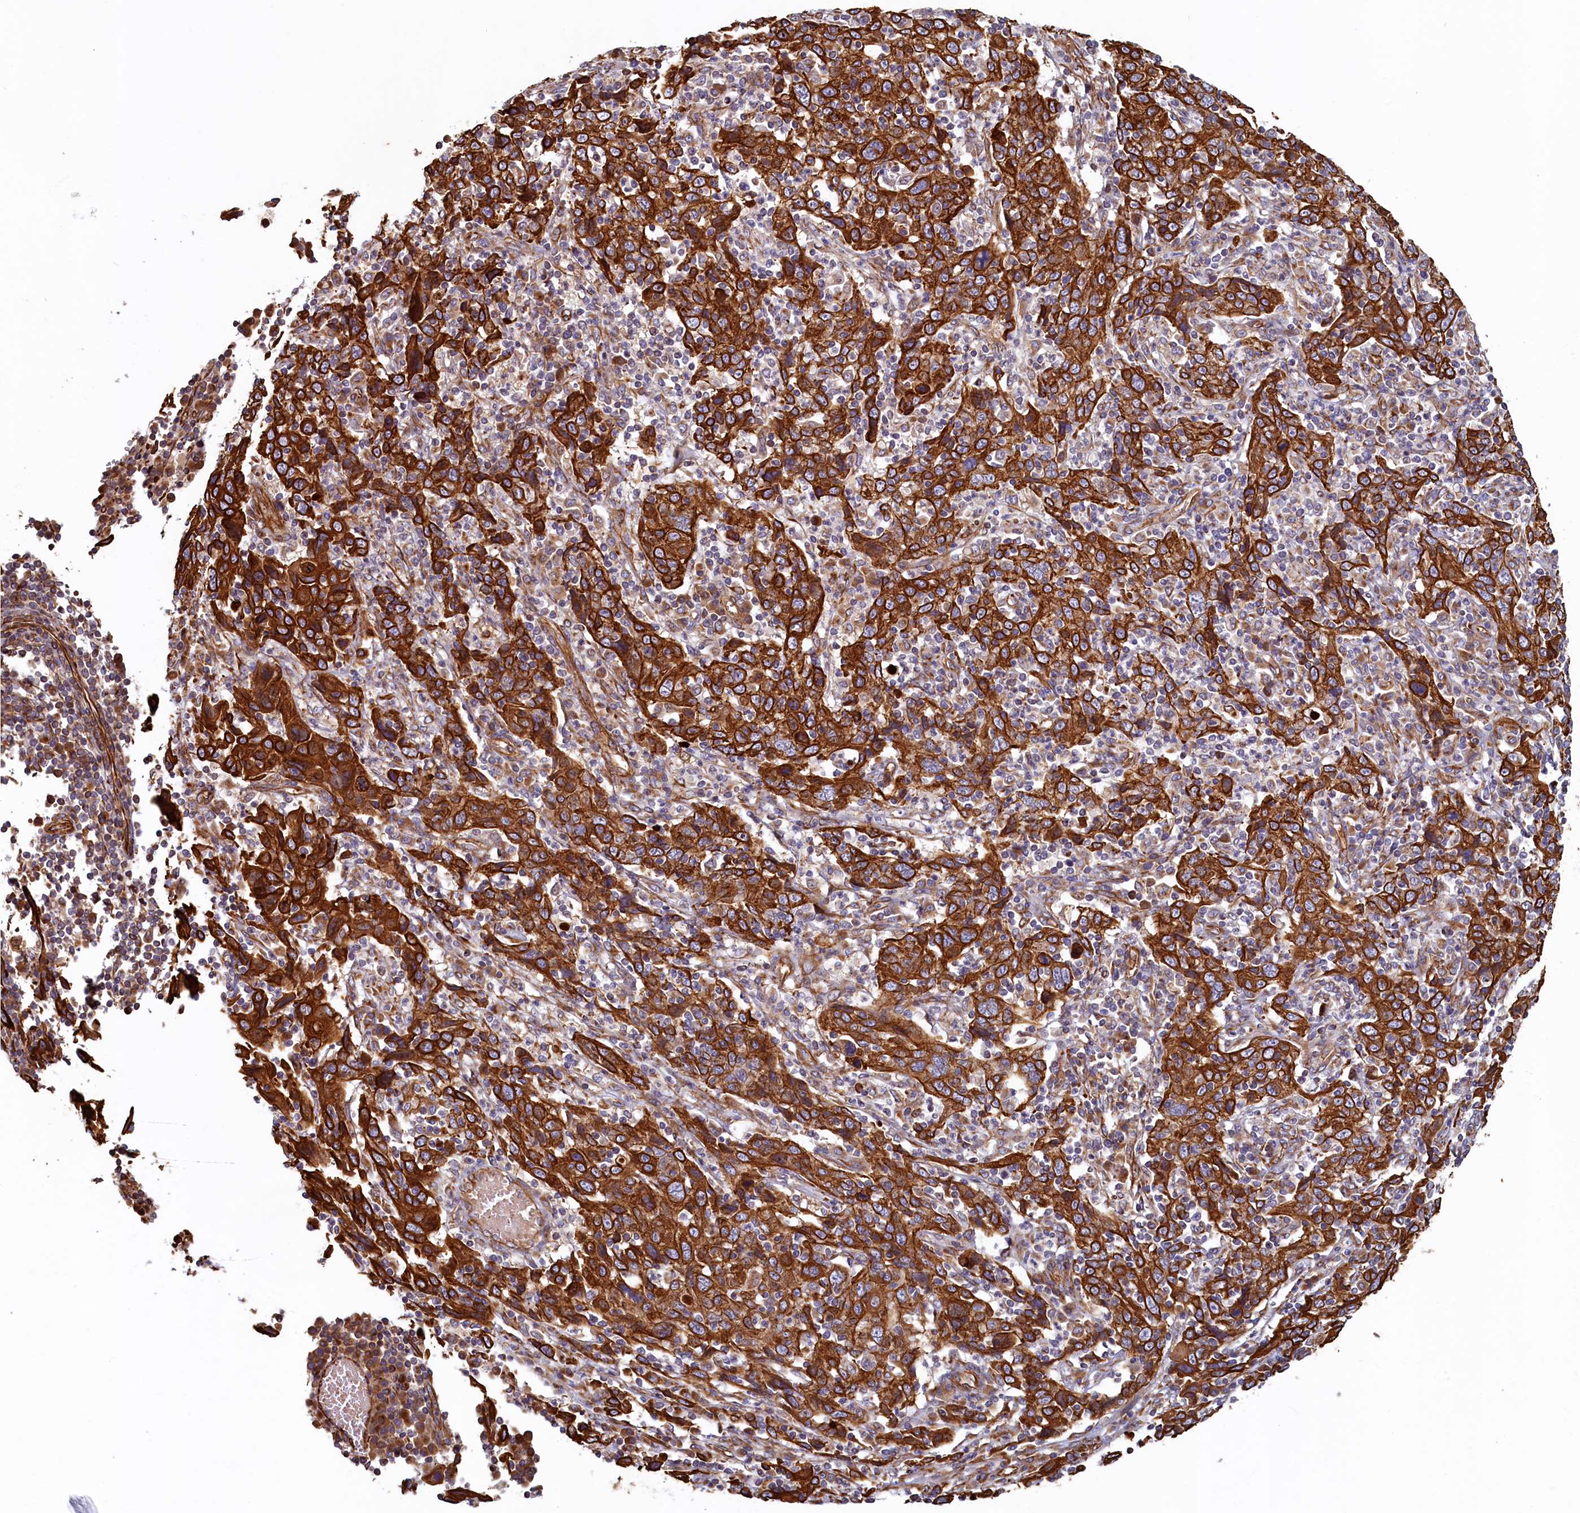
{"staining": {"intensity": "strong", "quantity": ">75%", "location": "cytoplasmic/membranous"}, "tissue": "cervical cancer", "cell_type": "Tumor cells", "image_type": "cancer", "snomed": [{"axis": "morphology", "description": "Squamous cell carcinoma, NOS"}, {"axis": "topography", "description": "Cervix"}], "caption": "Protein analysis of squamous cell carcinoma (cervical) tissue exhibits strong cytoplasmic/membranous staining in approximately >75% of tumor cells. (IHC, brightfield microscopy, high magnification).", "gene": "LRRC57", "patient": {"sex": "female", "age": 46}}